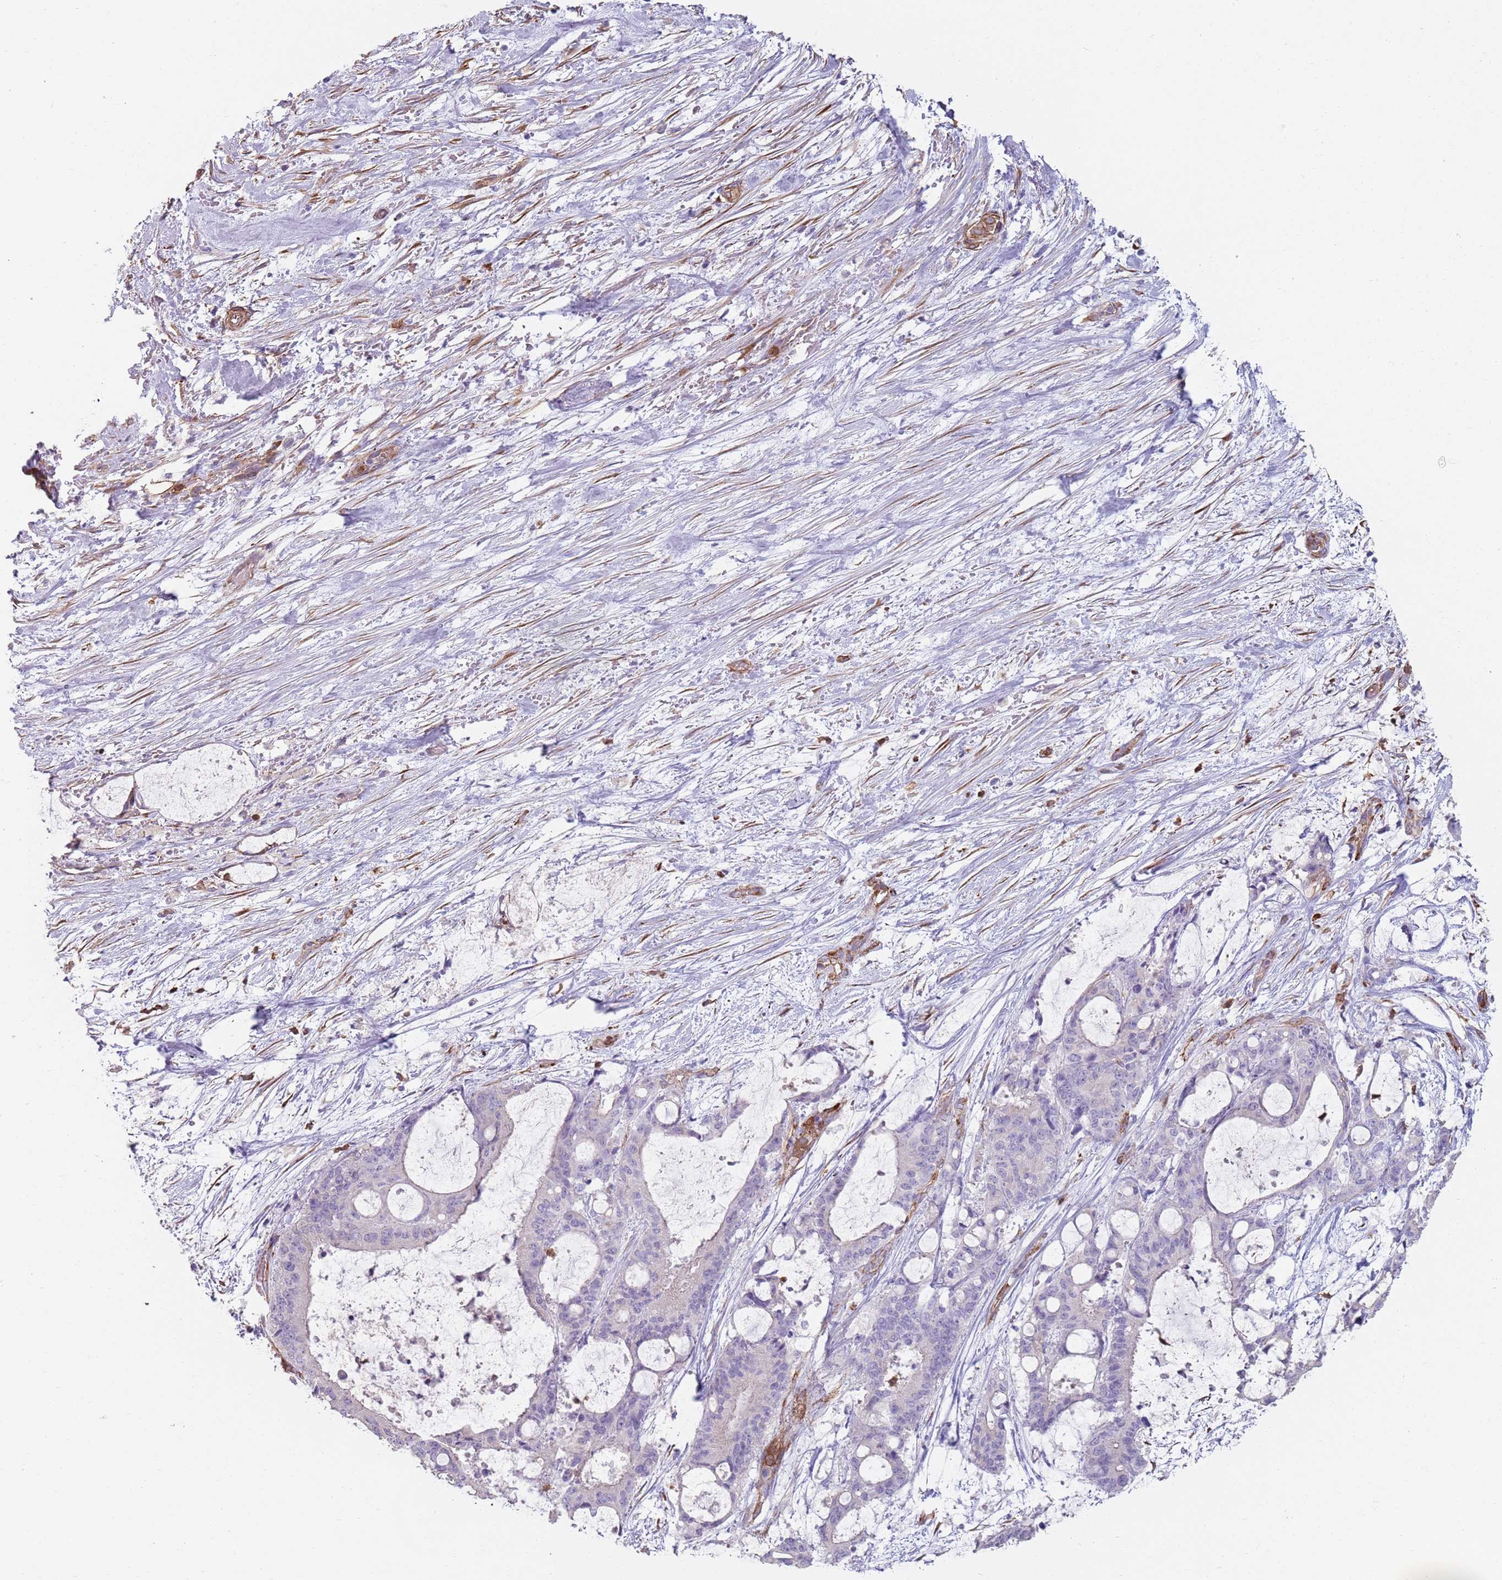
{"staining": {"intensity": "negative", "quantity": "none", "location": "none"}, "tissue": "liver cancer", "cell_type": "Tumor cells", "image_type": "cancer", "snomed": [{"axis": "morphology", "description": "Normal tissue, NOS"}, {"axis": "morphology", "description": "Cholangiocarcinoma"}, {"axis": "topography", "description": "Liver"}, {"axis": "topography", "description": "Peripheral nerve tissue"}], "caption": "Protein analysis of liver cholangiocarcinoma displays no significant positivity in tumor cells.", "gene": "PHLPP2", "patient": {"sex": "female", "age": 73}}